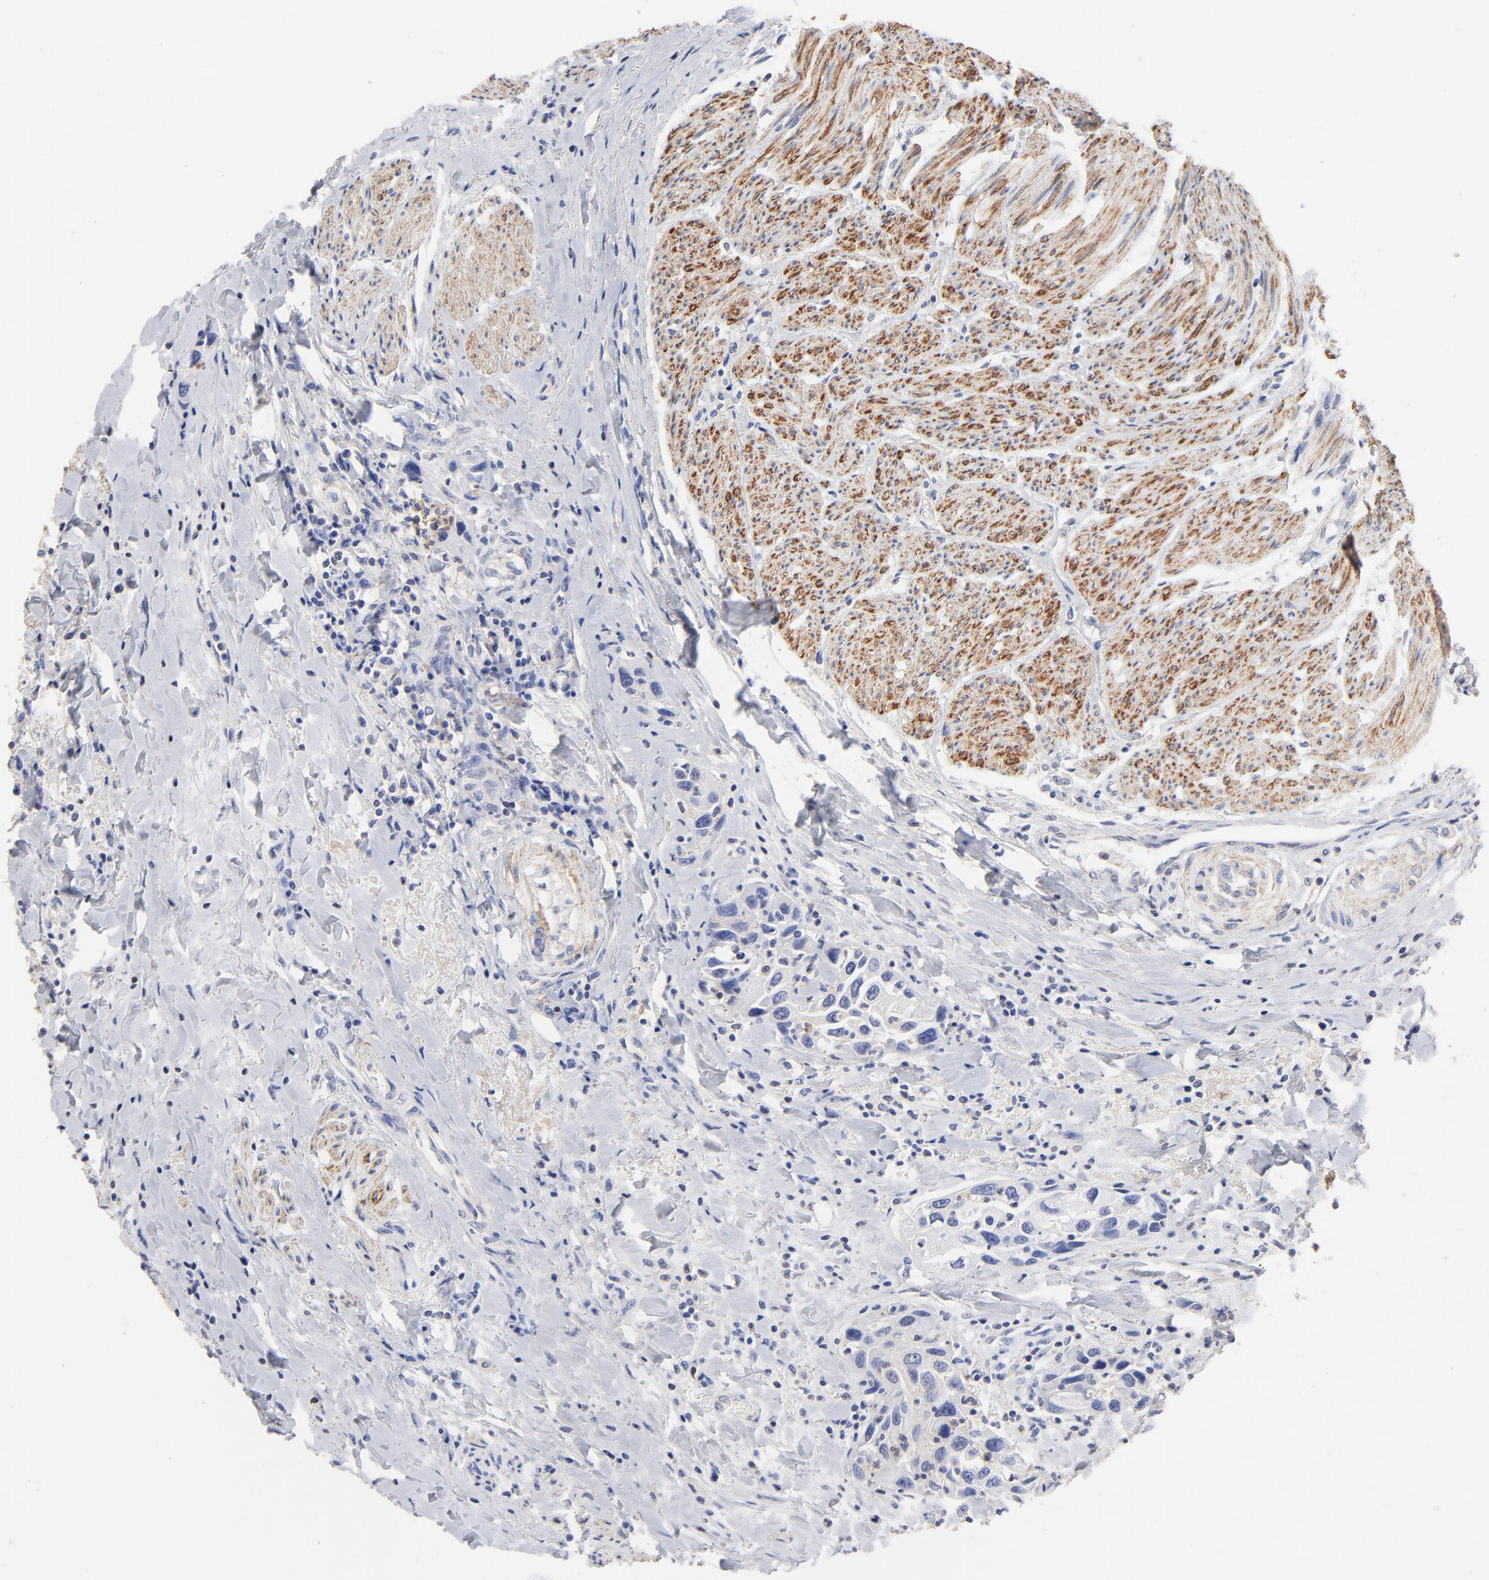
{"staining": {"intensity": "weak", "quantity": "<25%", "location": "cytoplasmic/membranous"}, "tissue": "urothelial cancer", "cell_type": "Tumor cells", "image_type": "cancer", "snomed": [{"axis": "morphology", "description": "Urothelial carcinoma, High grade"}, {"axis": "topography", "description": "Urinary bladder"}], "caption": "High magnification brightfield microscopy of urothelial cancer stained with DAB (3,3'-diaminobenzidine) (brown) and counterstained with hematoxylin (blue): tumor cells show no significant expression.", "gene": "ASL", "patient": {"sex": "male", "age": 66}}